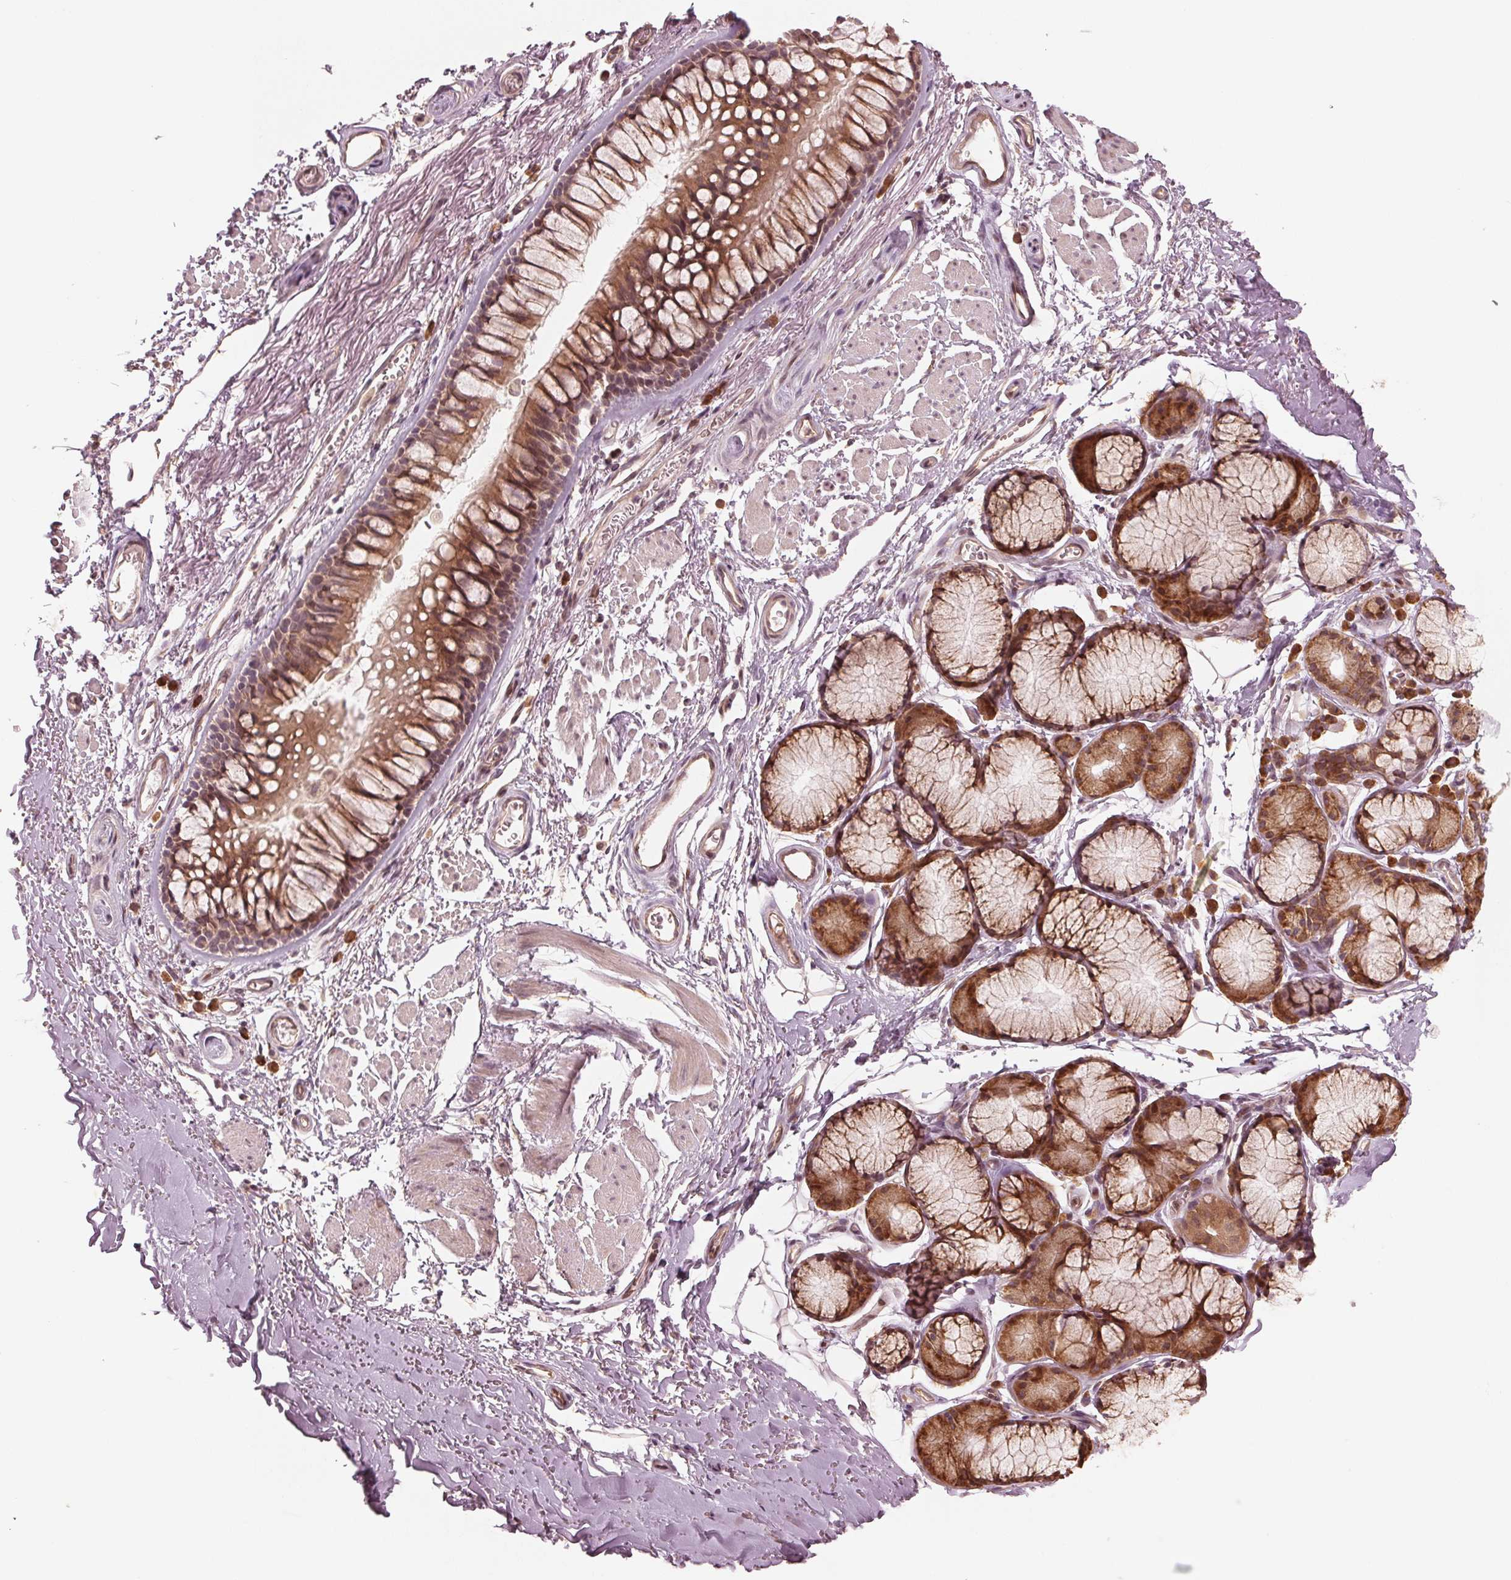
{"staining": {"intensity": "negative", "quantity": "none", "location": "none"}, "tissue": "adipose tissue", "cell_type": "Adipocytes", "image_type": "normal", "snomed": [{"axis": "morphology", "description": "Normal tissue, NOS"}, {"axis": "topography", "description": "Cartilage tissue"}, {"axis": "topography", "description": "Bronchus"}], "caption": "Adipose tissue stained for a protein using immunohistochemistry shows no positivity adipocytes.", "gene": "CMIP", "patient": {"sex": "female", "age": 79}}